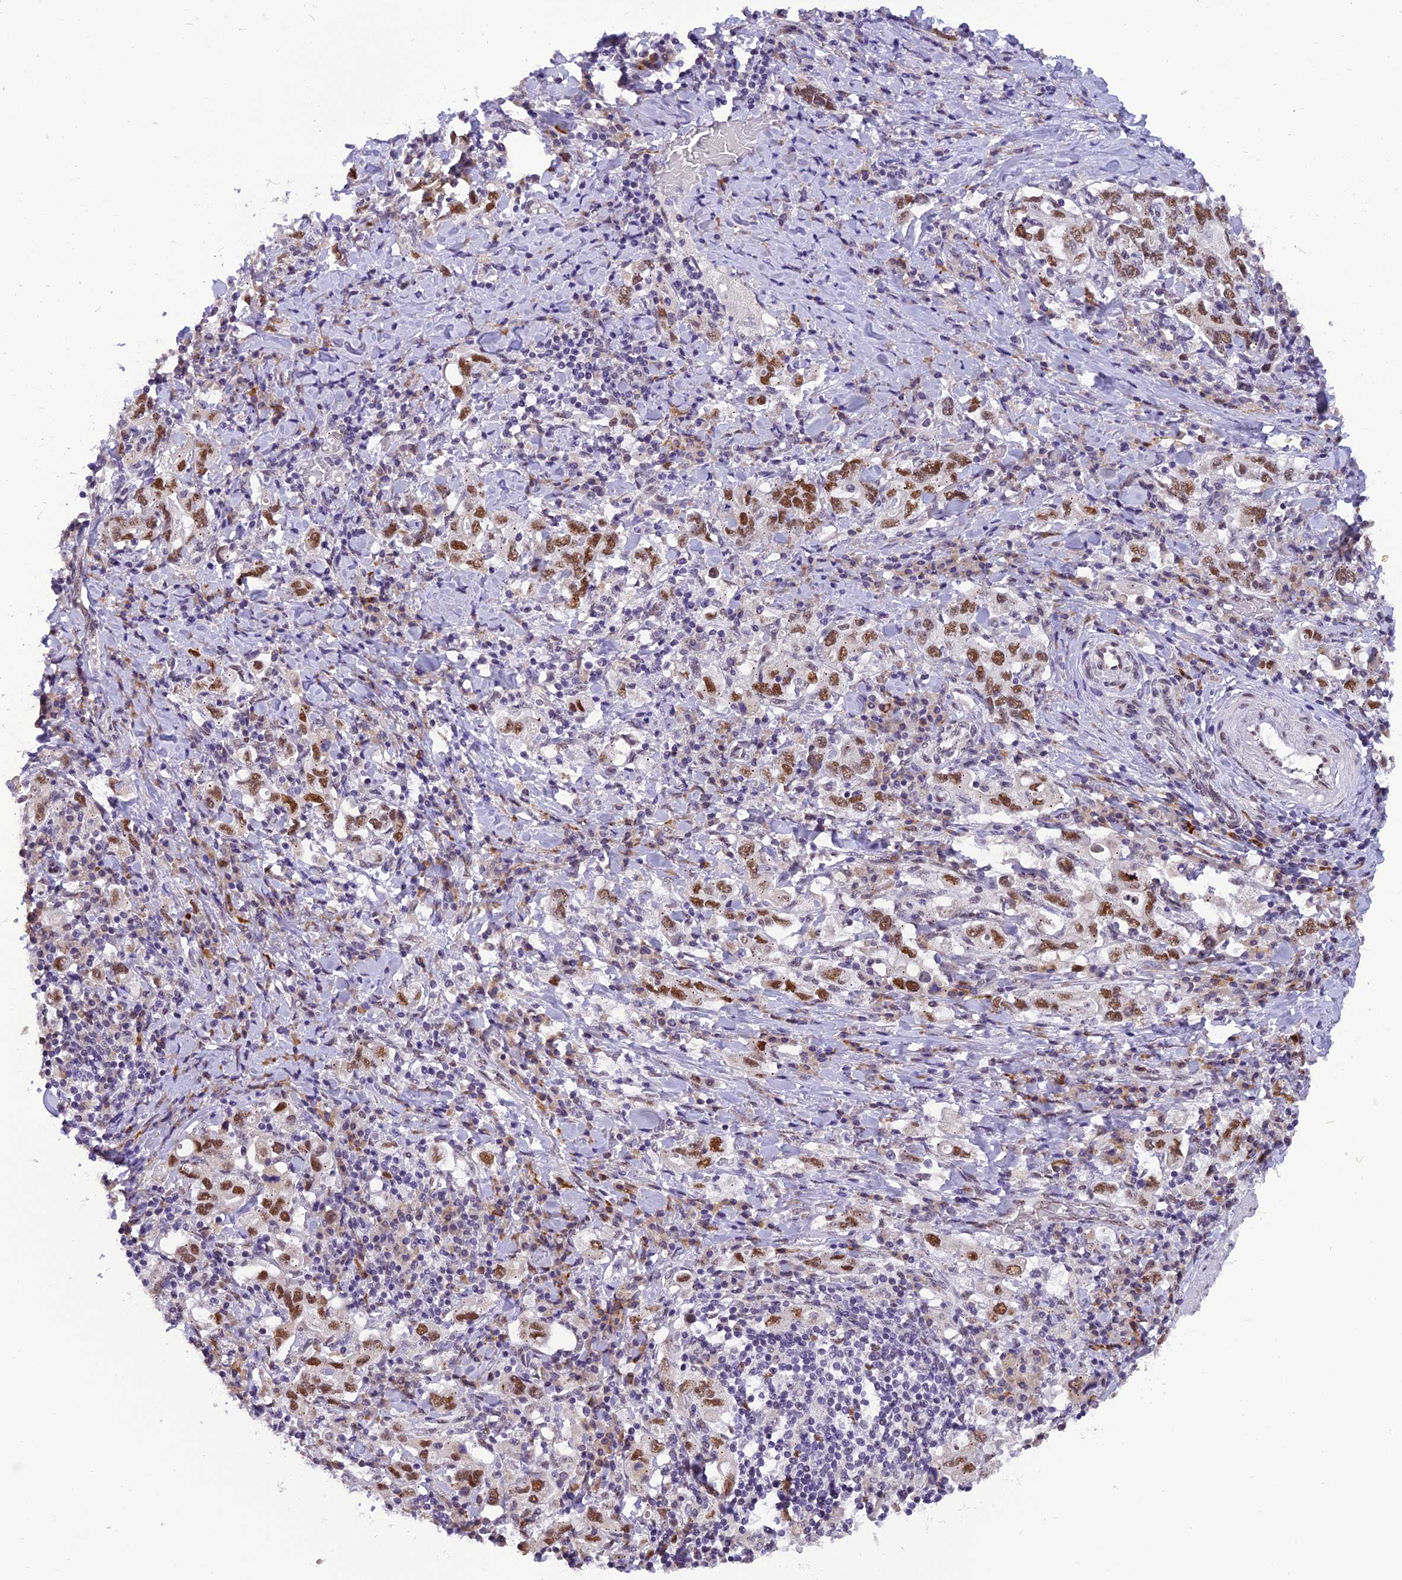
{"staining": {"intensity": "moderate", "quantity": ">75%", "location": "nuclear"}, "tissue": "stomach cancer", "cell_type": "Tumor cells", "image_type": "cancer", "snomed": [{"axis": "morphology", "description": "Adenocarcinoma, NOS"}, {"axis": "topography", "description": "Stomach, upper"}, {"axis": "topography", "description": "Stomach"}], "caption": "Brown immunohistochemical staining in human stomach adenocarcinoma shows moderate nuclear staining in approximately >75% of tumor cells. The staining is performed using DAB (3,3'-diaminobenzidine) brown chromogen to label protein expression. The nuclei are counter-stained blue using hematoxylin.", "gene": "IRF2BP1", "patient": {"sex": "male", "age": 62}}